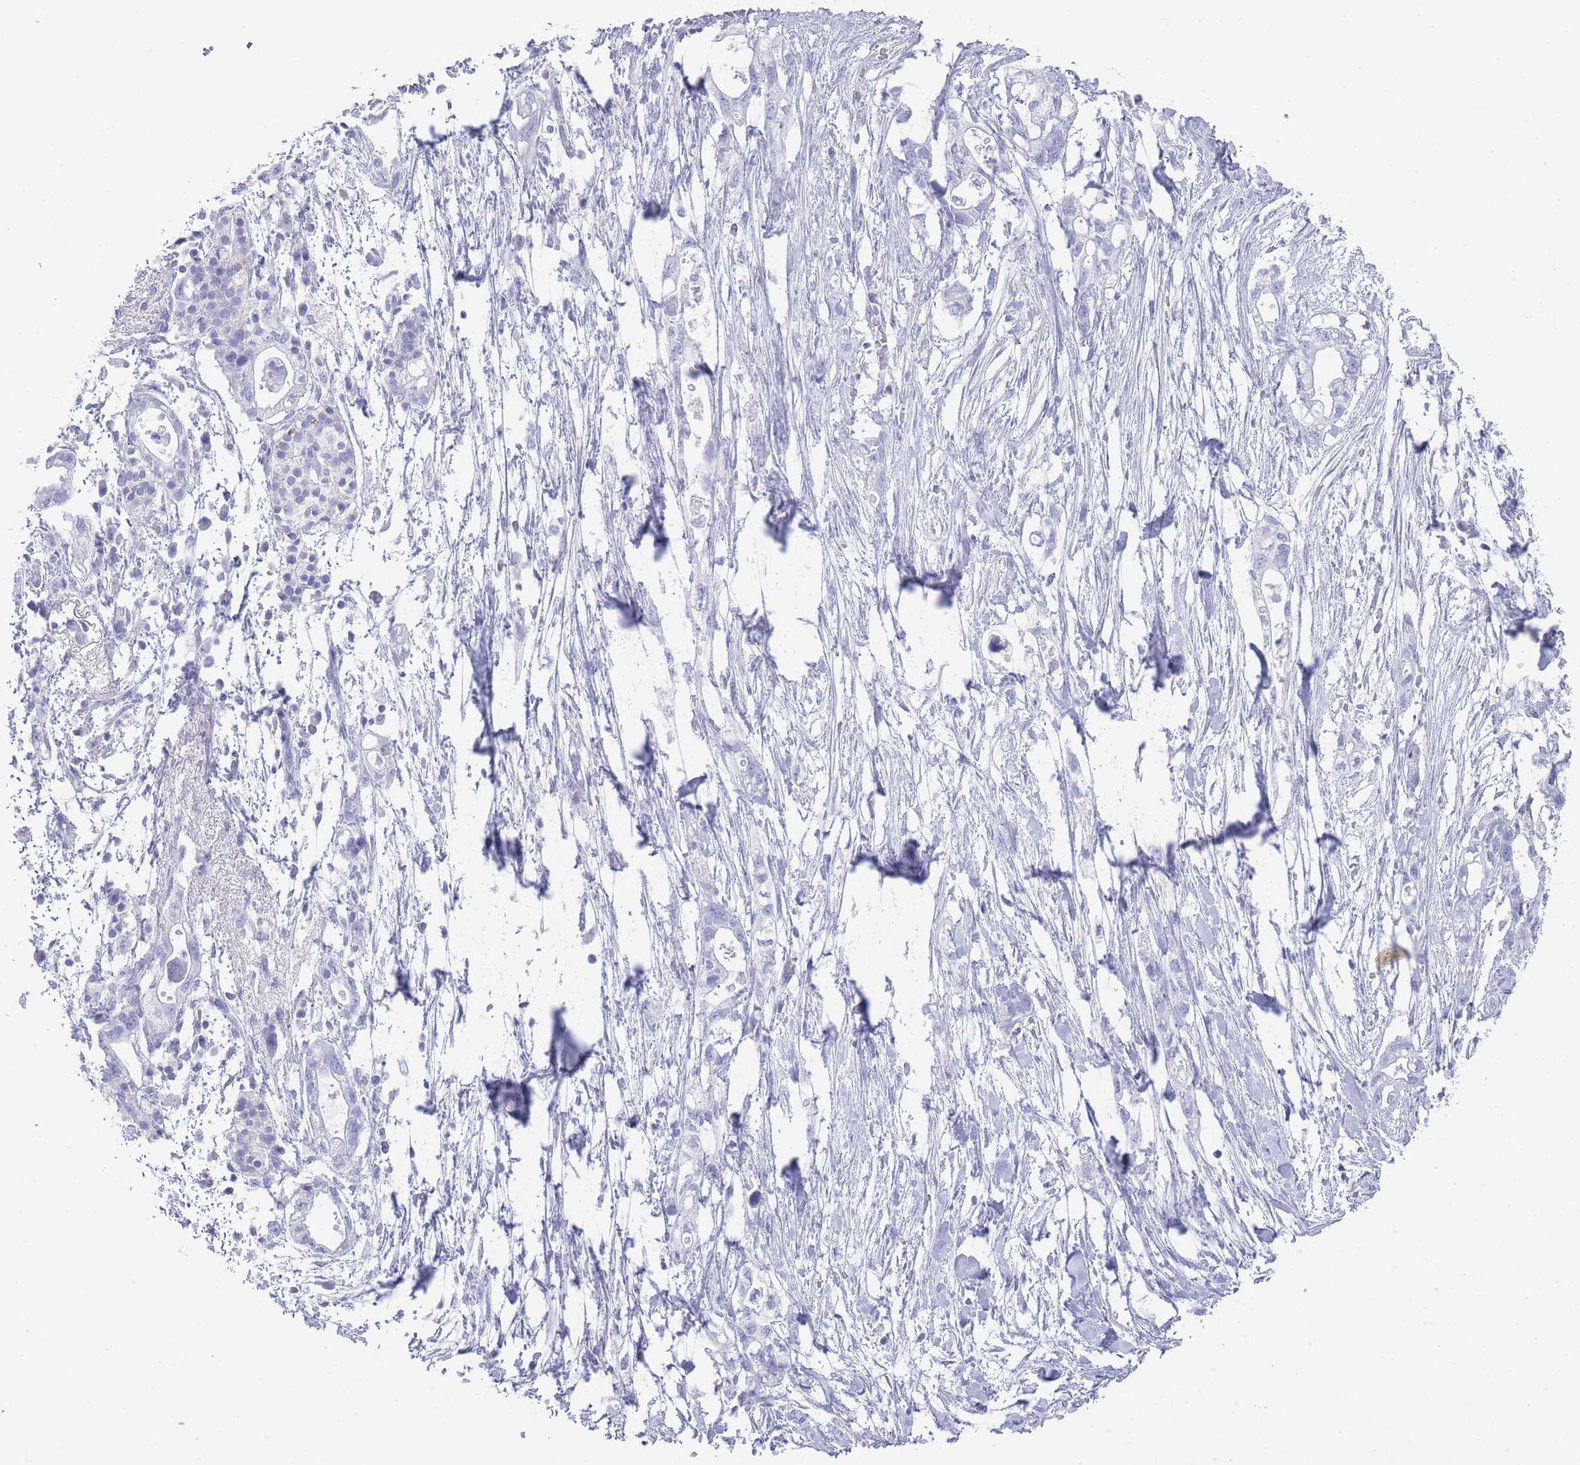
{"staining": {"intensity": "negative", "quantity": "none", "location": "none"}, "tissue": "pancreatic cancer", "cell_type": "Tumor cells", "image_type": "cancer", "snomed": [{"axis": "morphology", "description": "Adenocarcinoma, NOS"}, {"axis": "topography", "description": "Pancreas"}], "caption": "Micrograph shows no protein positivity in tumor cells of pancreatic cancer tissue. Nuclei are stained in blue.", "gene": "RAB2B", "patient": {"sex": "female", "age": 72}}